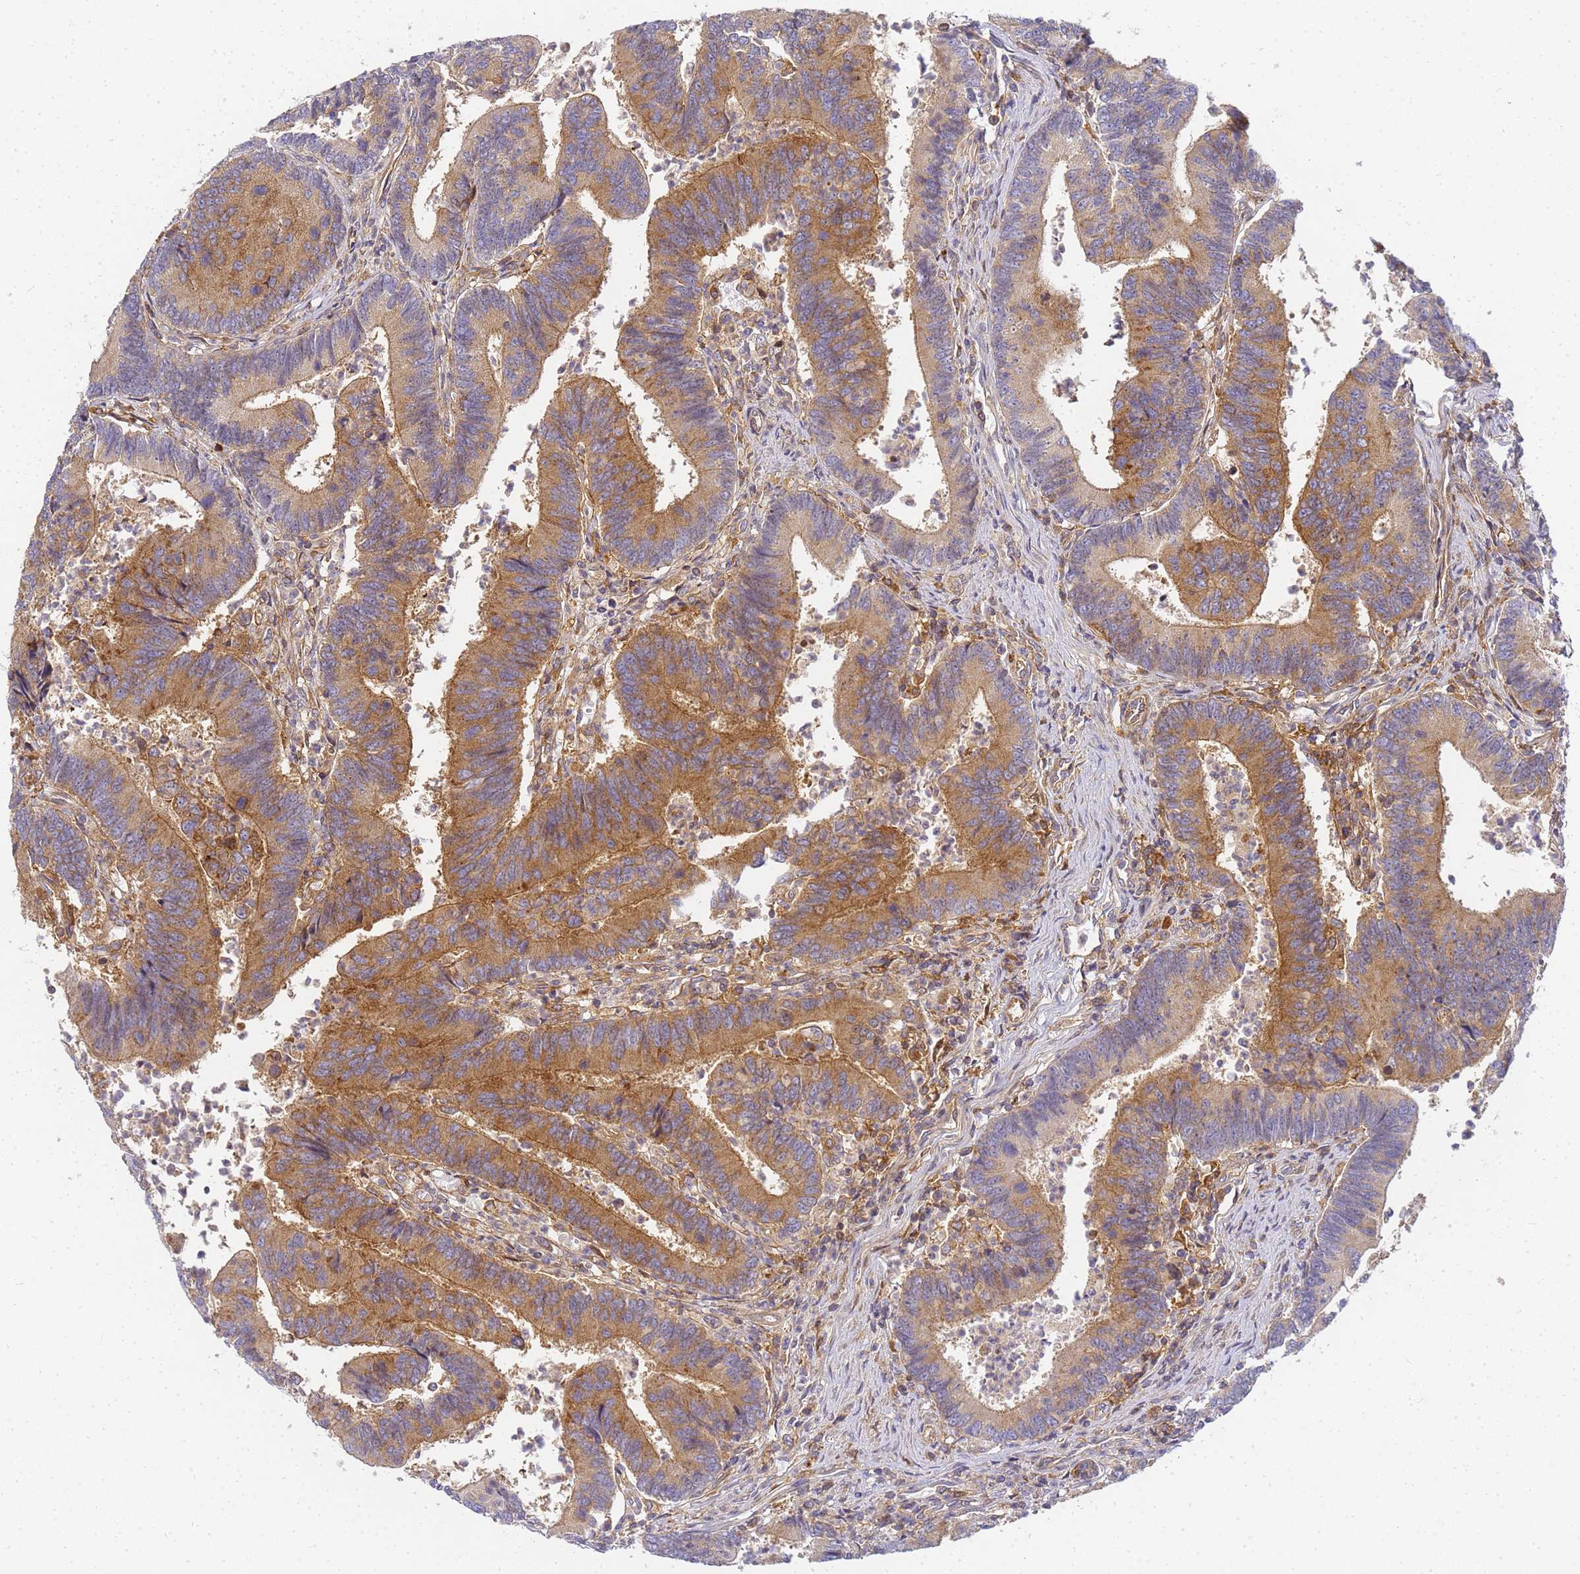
{"staining": {"intensity": "moderate", "quantity": ">75%", "location": "cytoplasmic/membranous"}, "tissue": "colorectal cancer", "cell_type": "Tumor cells", "image_type": "cancer", "snomed": [{"axis": "morphology", "description": "Adenocarcinoma, NOS"}, {"axis": "topography", "description": "Colon"}], "caption": "High-power microscopy captured an immunohistochemistry (IHC) image of colorectal adenocarcinoma, revealing moderate cytoplasmic/membranous staining in about >75% of tumor cells.", "gene": "CHM", "patient": {"sex": "female", "age": 67}}